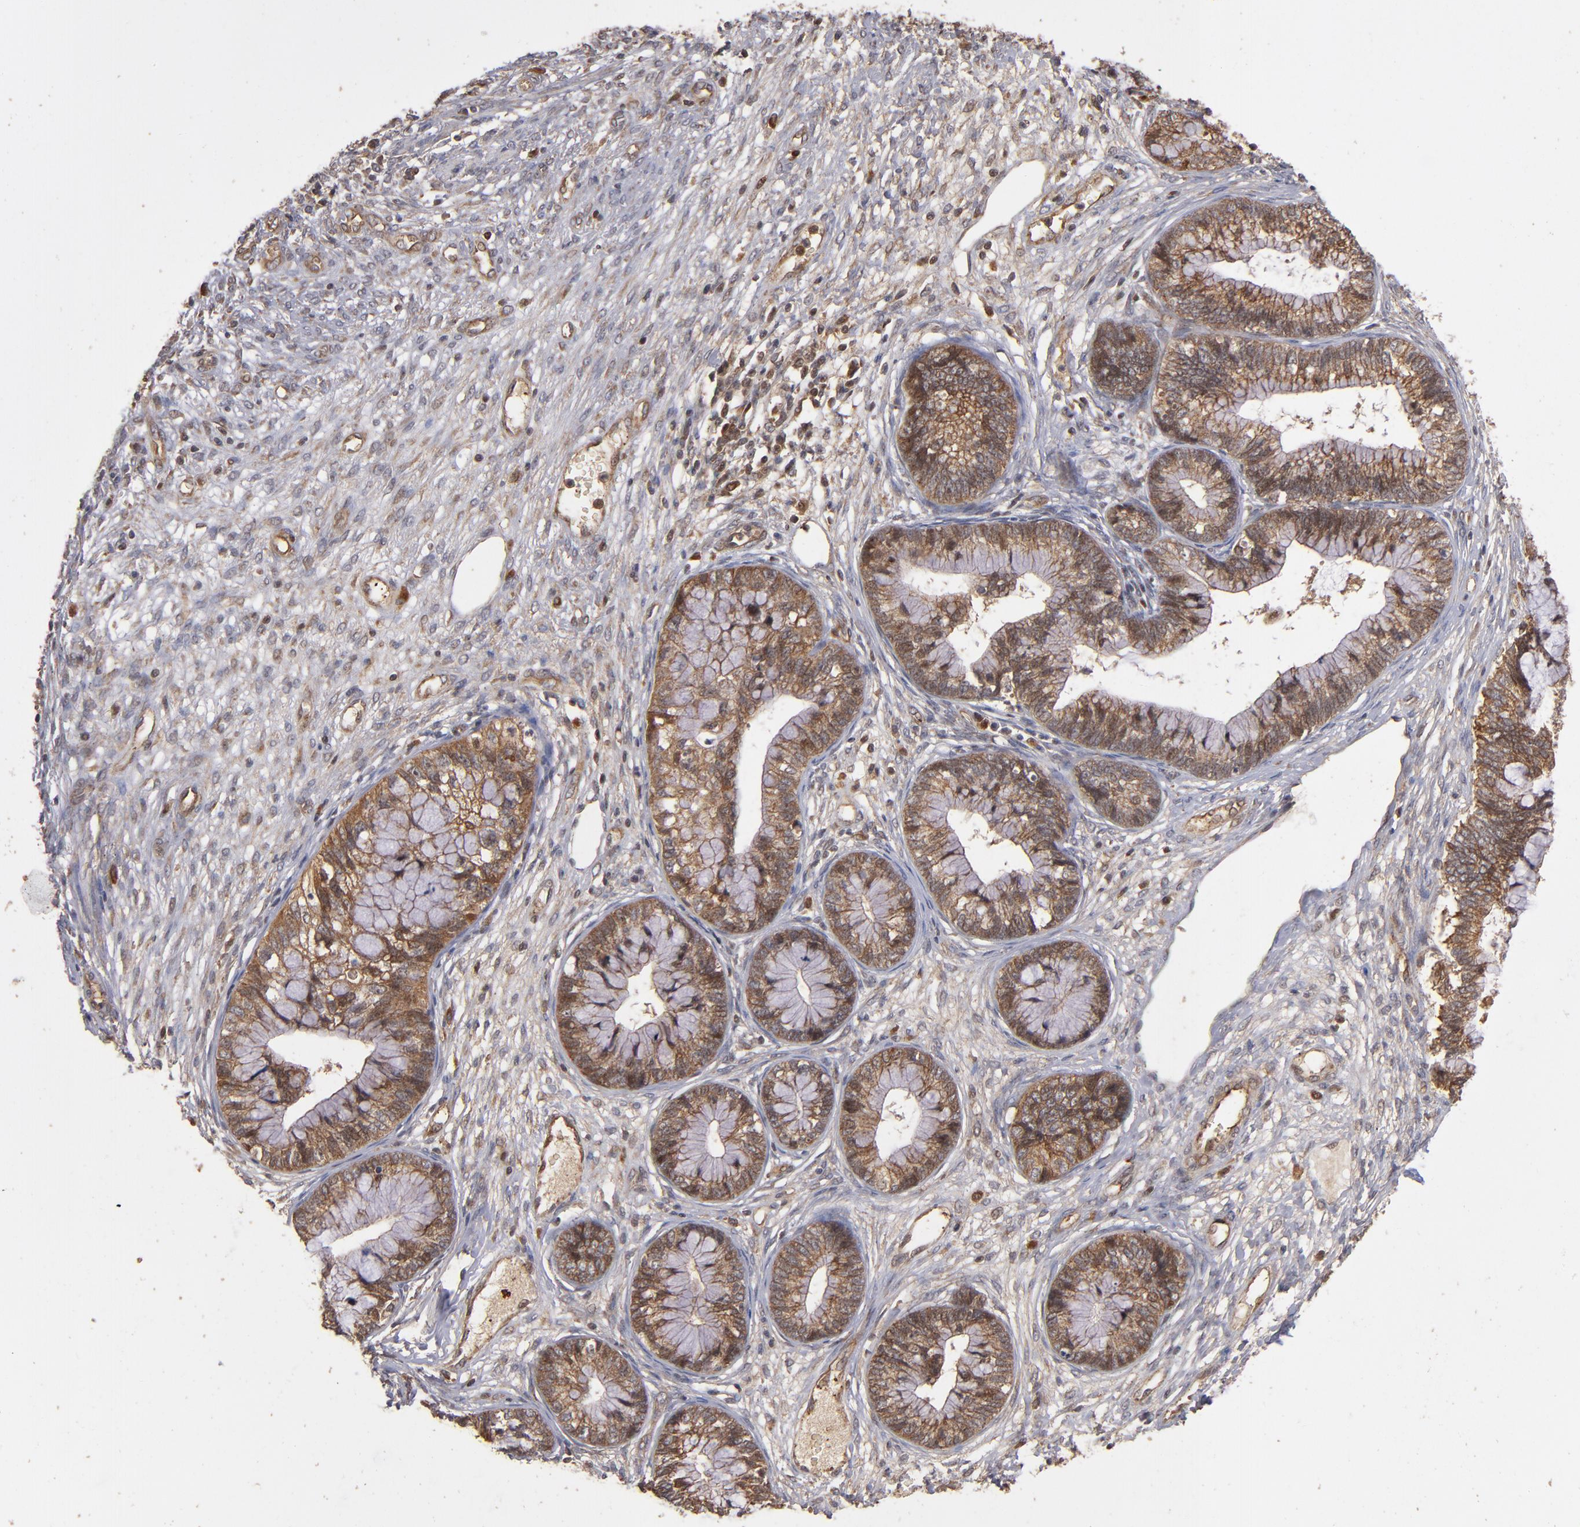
{"staining": {"intensity": "strong", "quantity": ">75%", "location": "cytoplasmic/membranous"}, "tissue": "cervical cancer", "cell_type": "Tumor cells", "image_type": "cancer", "snomed": [{"axis": "morphology", "description": "Adenocarcinoma, NOS"}, {"axis": "topography", "description": "Cervix"}], "caption": "IHC (DAB) staining of human cervical cancer displays strong cytoplasmic/membranous protein positivity in approximately >75% of tumor cells.", "gene": "BDKRB1", "patient": {"sex": "female", "age": 44}}